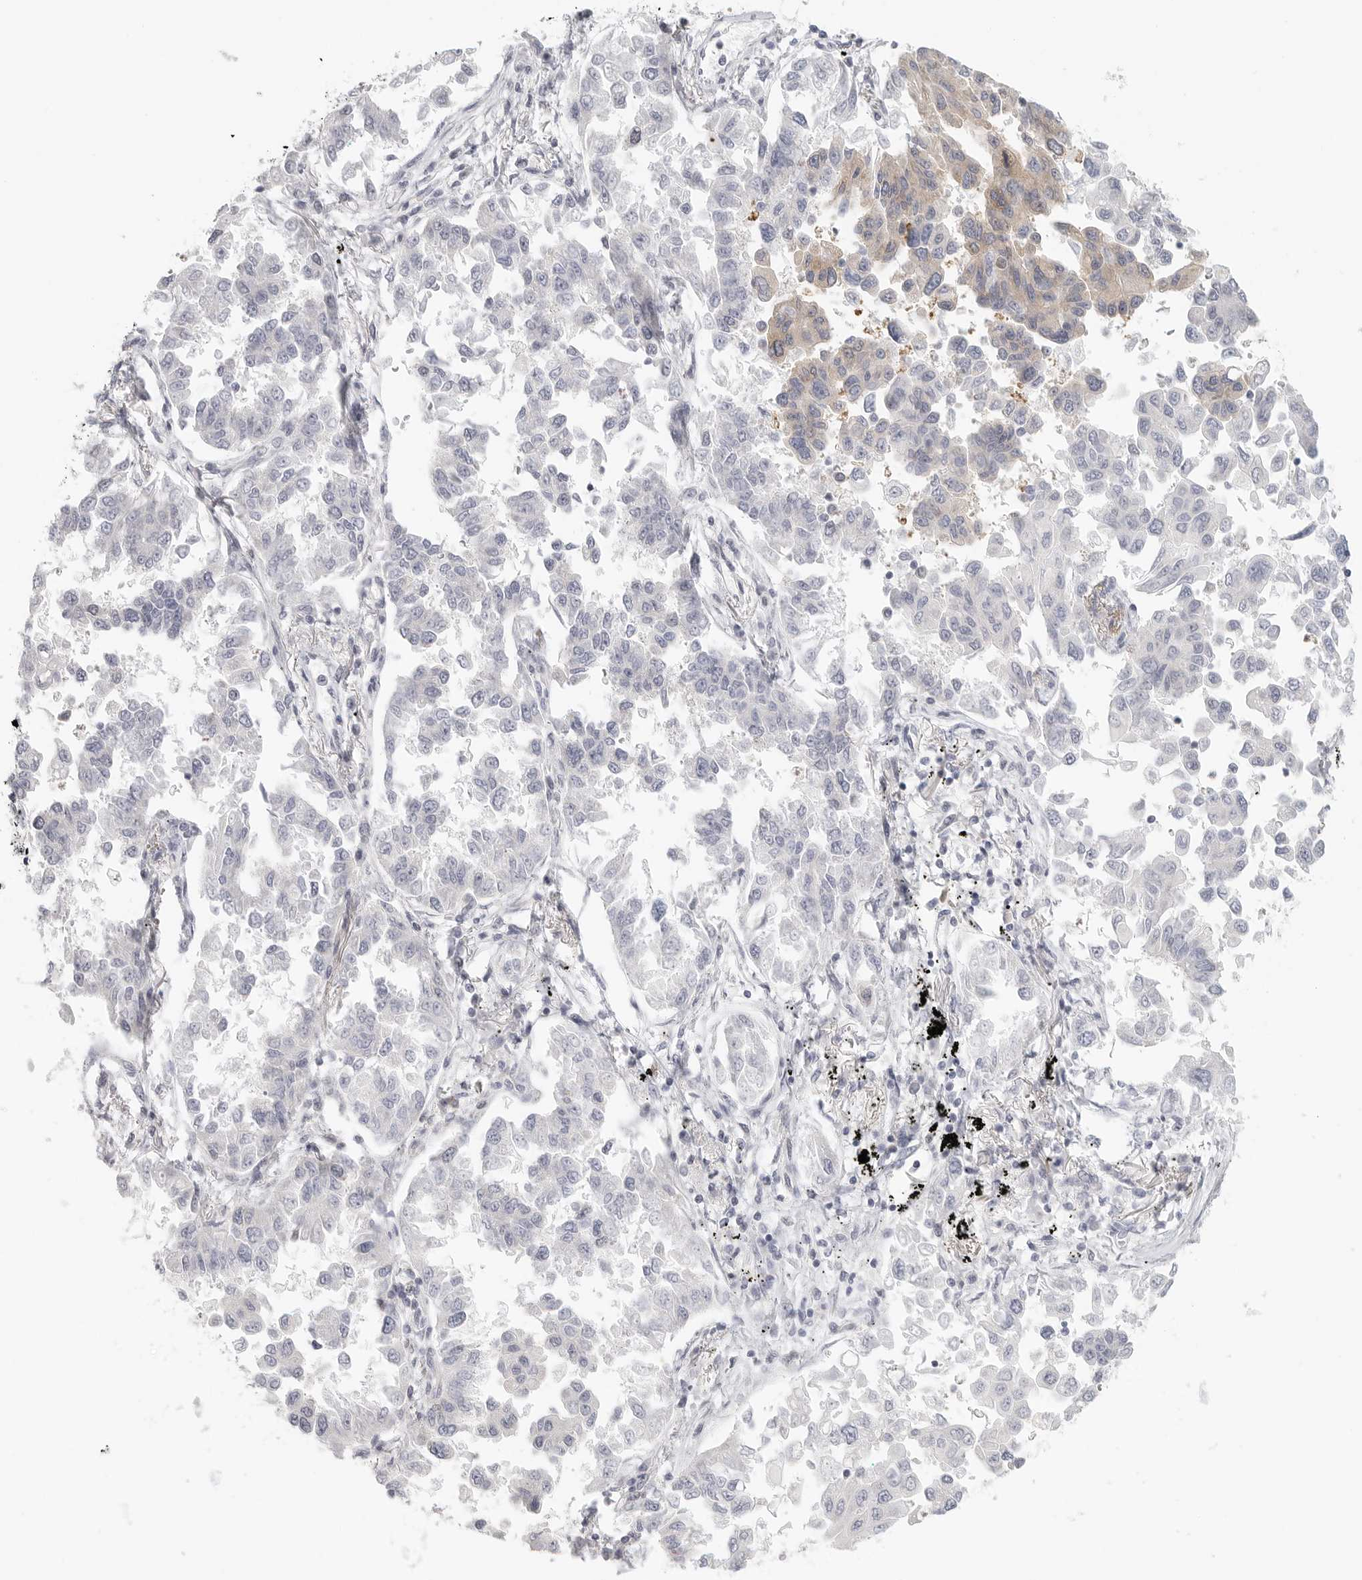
{"staining": {"intensity": "weak", "quantity": "25%-75%", "location": "cytoplasmic/membranous"}, "tissue": "lung cancer", "cell_type": "Tumor cells", "image_type": "cancer", "snomed": [{"axis": "morphology", "description": "Adenocarcinoma, NOS"}, {"axis": "topography", "description": "Lung"}], "caption": "Immunohistochemical staining of adenocarcinoma (lung) displays low levels of weak cytoplasmic/membranous protein positivity in about 25%-75% of tumor cells.", "gene": "HDAC6", "patient": {"sex": "female", "age": 67}}